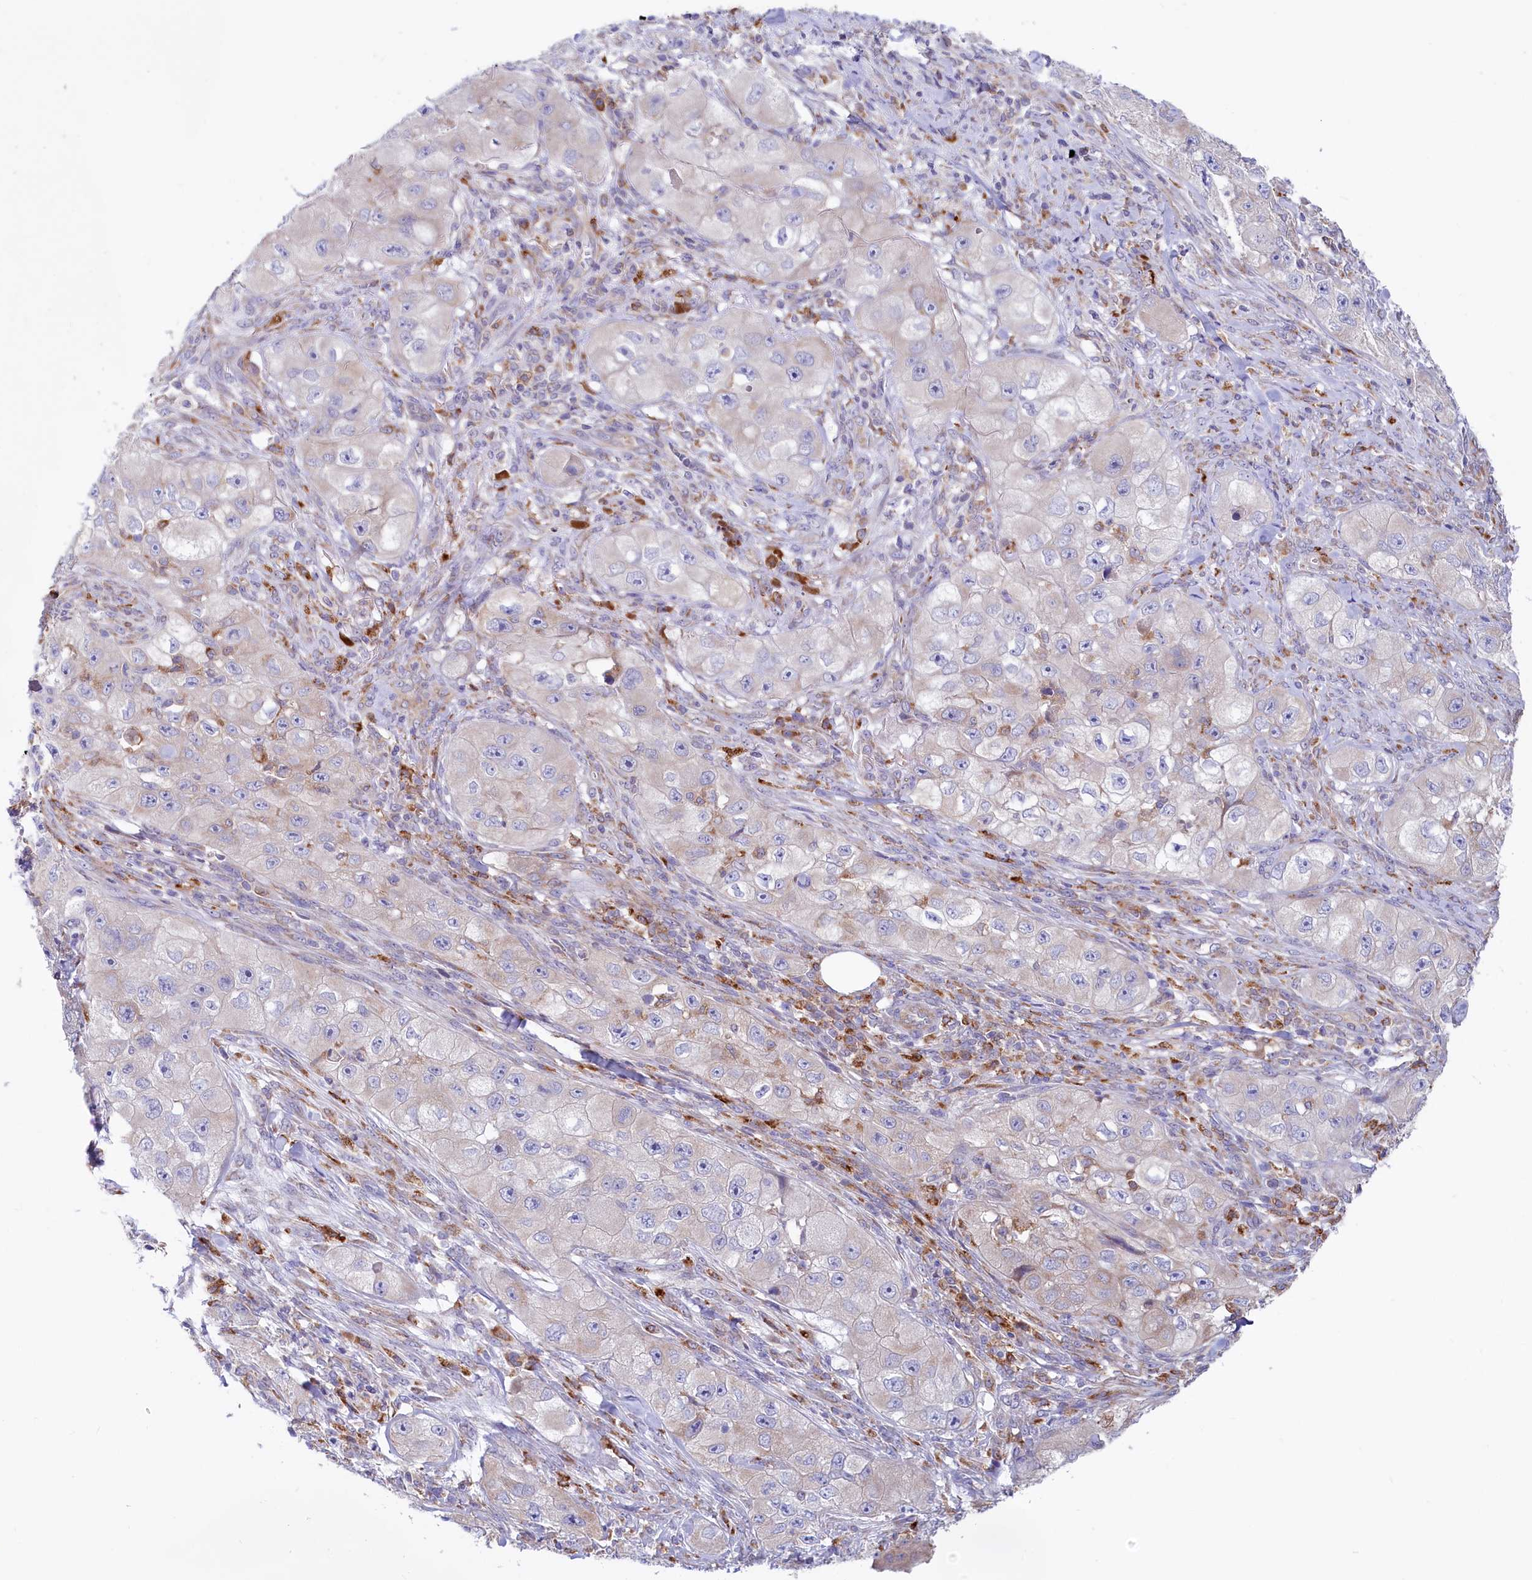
{"staining": {"intensity": "negative", "quantity": "none", "location": "none"}, "tissue": "skin cancer", "cell_type": "Tumor cells", "image_type": "cancer", "snomed": [{"axis": "morphology", "description": "Squamous cell carcinoma, NOS"}, {"axis": "topography", "description": "Skin"}, {"axis": "topography", "description": "Subcutis"}], "caption": "An IHC photomicrograph of skin squamous cell carcinoma is shown. There is no staining in tumor cells of skin squamous cell carcinoma.", "gene": "CHID1", "patient": {"sex": "male", "age": 73}}